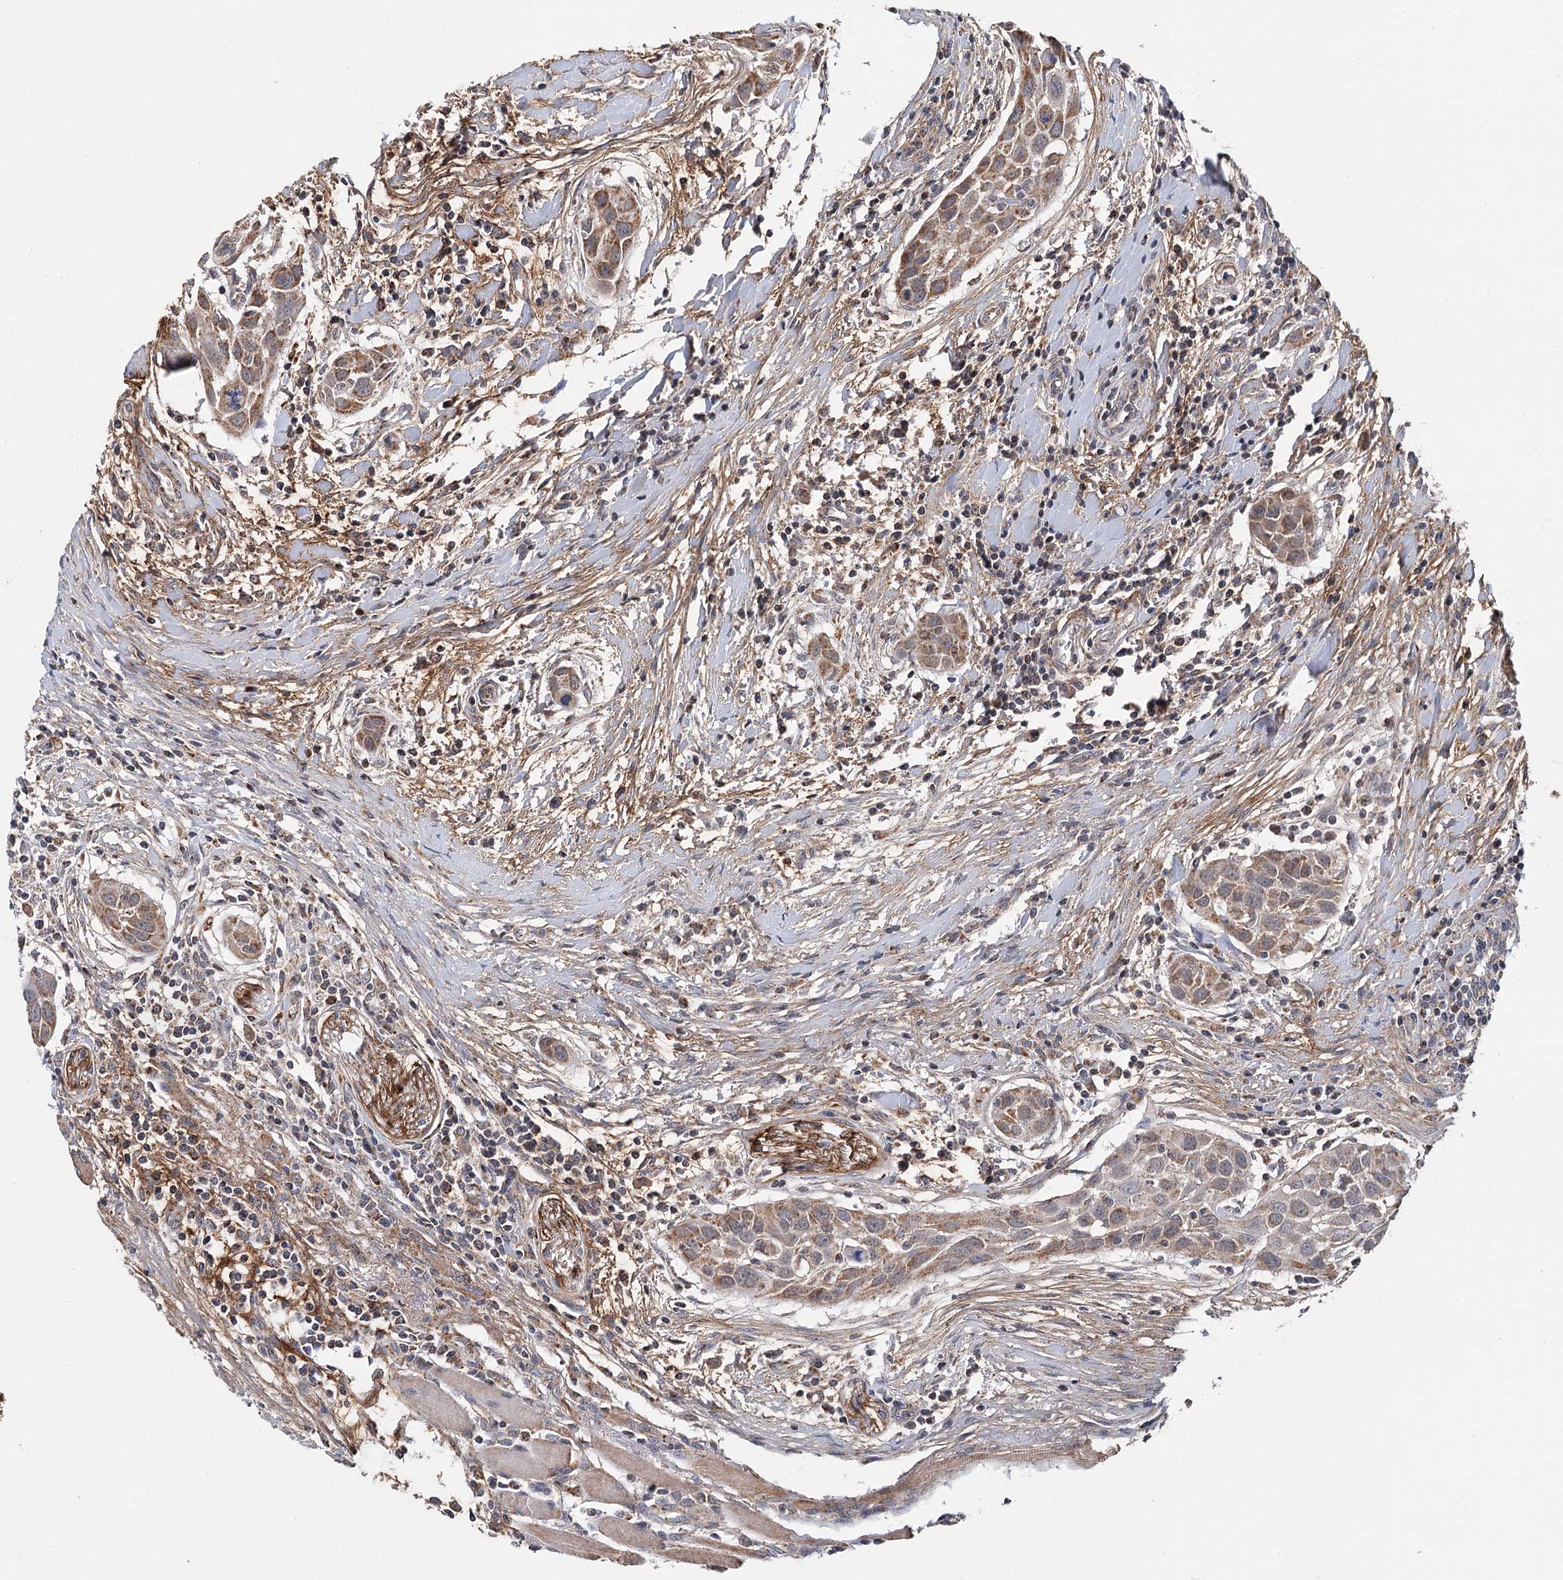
{"staining": {"intensity": "moderate", "quantity": ">75%", "location": "cytoplasmic/membranous"}, "tissue": "head and neck cancer", "cell_type": "Tumor cells", "image_type": "cancer", "snomed": [{"axis": "morphology", "description": "Squamous cell carcinoma, NOS"}, {"axis": "topography", "description": "Oral tissue"}, {"axis": "topography", "description": "Head-Neck"}], "caption": "About >75% of tumor cells in head and neck cancer reveal moderate cytoplasmic/membranous protein expression as visualized by brown immunohistochemical staining.", "gene": "PIK3CB", "patient": {"sex": "female", "age": 50}}